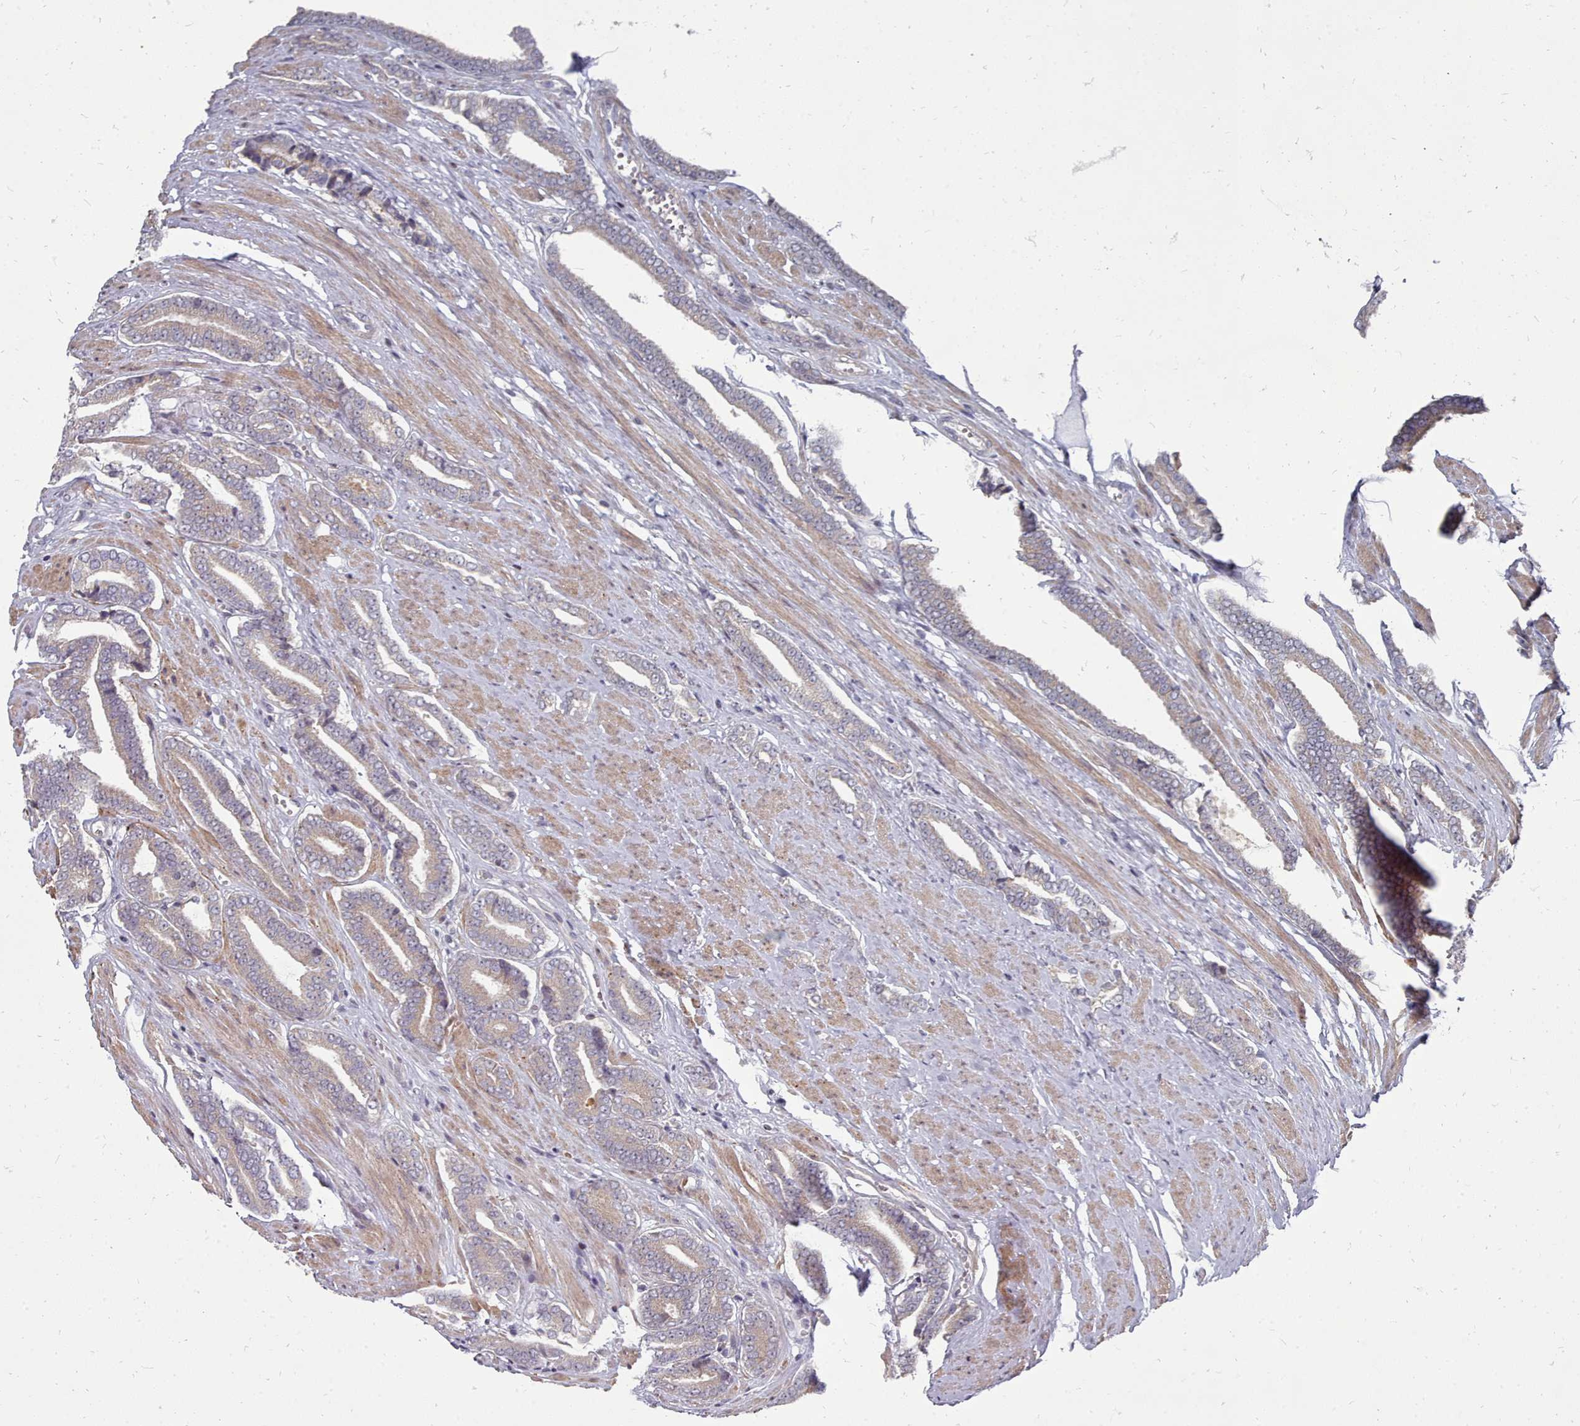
{"staining": {"intensity": "weak", "quantity": "25%-75%", "location": "cytoplasmic/membranous"}, "tissue": "prostate cancer", "cell_type": "Tumor cells", "image_type": "cancer", "snomed": [{"axis": "morphology", "description": "Adenocarcinoma, NOS"}, {"axis": "topography", "description": "Prostate and seminal vesicle, NOS"}], "caption": "Immunohistochemistry photomicrograph of neoplastic tissue: human adenocarcinoma (prostate) stained using immunohistochemistry (IHC) exhibits low levels of weak protein expression localized specifically in the cytoplasmic/membranous of tumor cells, appearing as a cytoplasmic/membranous brown color.", "gene": "ACKR3", "patient": {"sex": "male", "age": 76}}